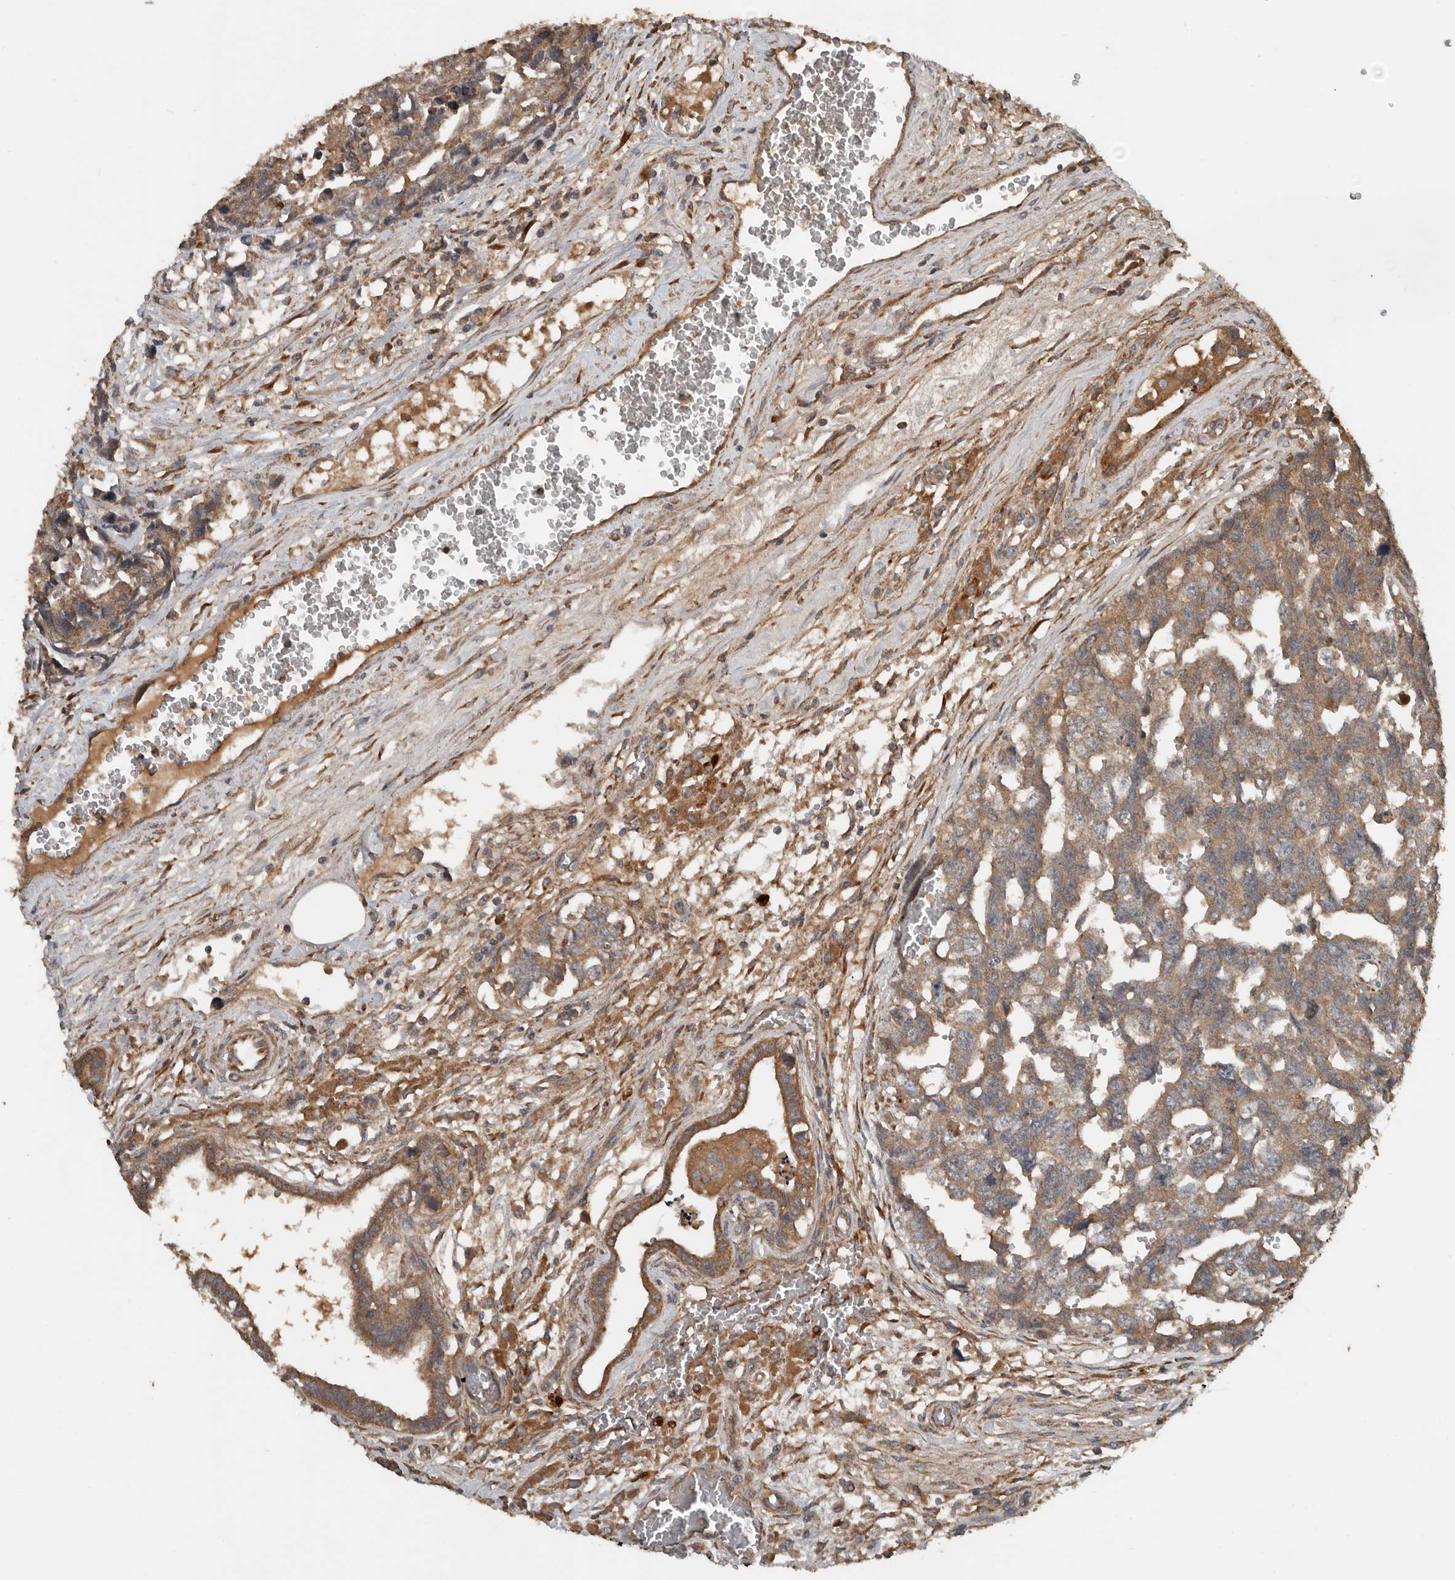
{"staining": {"intensity": "moderate", "quantity": ">75%", "location": "cytoplasmic/membranous"}, "tissue": "testis cancer", "cell_type": "Tumor cells", "image_type": "cancer", "snomed": [{"axis": "morphology", "description": "Carcinoma, Embryonal, NOS"}, {"axis": "topography", "description": "Testis"}], "caption": "Tumor cells show medium levels of moderate cytoplasmic/membranous positivity in approximately >75% of cells in human testis embryonal carcinoma. The protein is stained brown, and the nuclei are stained in blue (DAB (3,3'-diaminobenzidine) IHC with brightfield microscopy, high magnification).", "gene": "RNF207", "patient": {"sex": "male", "age": 31}}